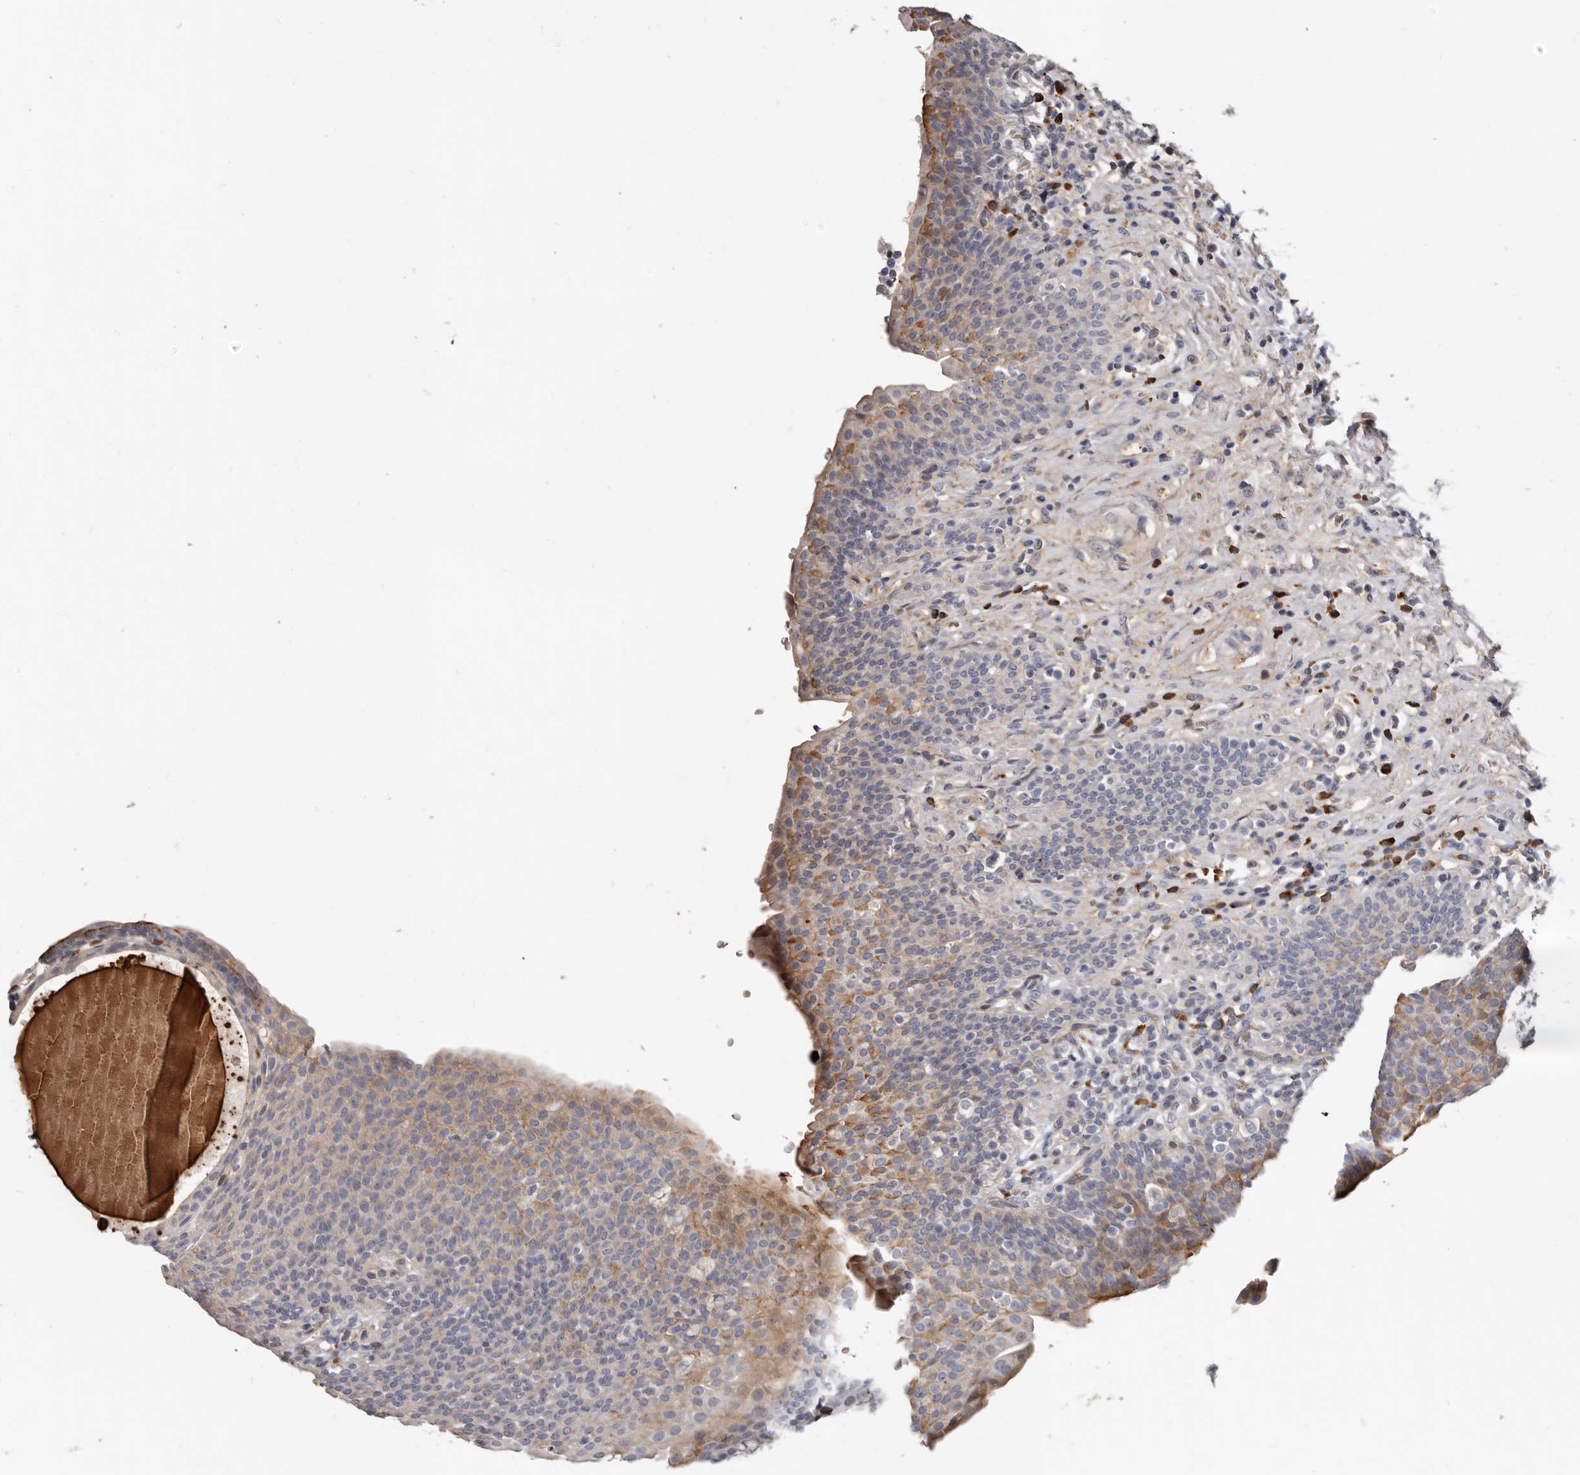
{"staining": {"intensity": "moderate", "quantity": "<25%", "location": "cytoplasmic/membranous"}, "tissue": "urinary bladder", "cell_type": "Urothelial cells", "image_type": "normal", "snomed": [{"axis": "morphology", "description": "Normal tissue, NOS"}, {"axis": "topography", "description": "Urinary bladder"}], "caption": "Protein expression analysis of benign human urinary bladder reveals moderate cytoplasmic/membranous expression in approximately <25% of urothelial cells.", "gene": "SPTA1", "patient": {"sex": "male", "age": 83}}